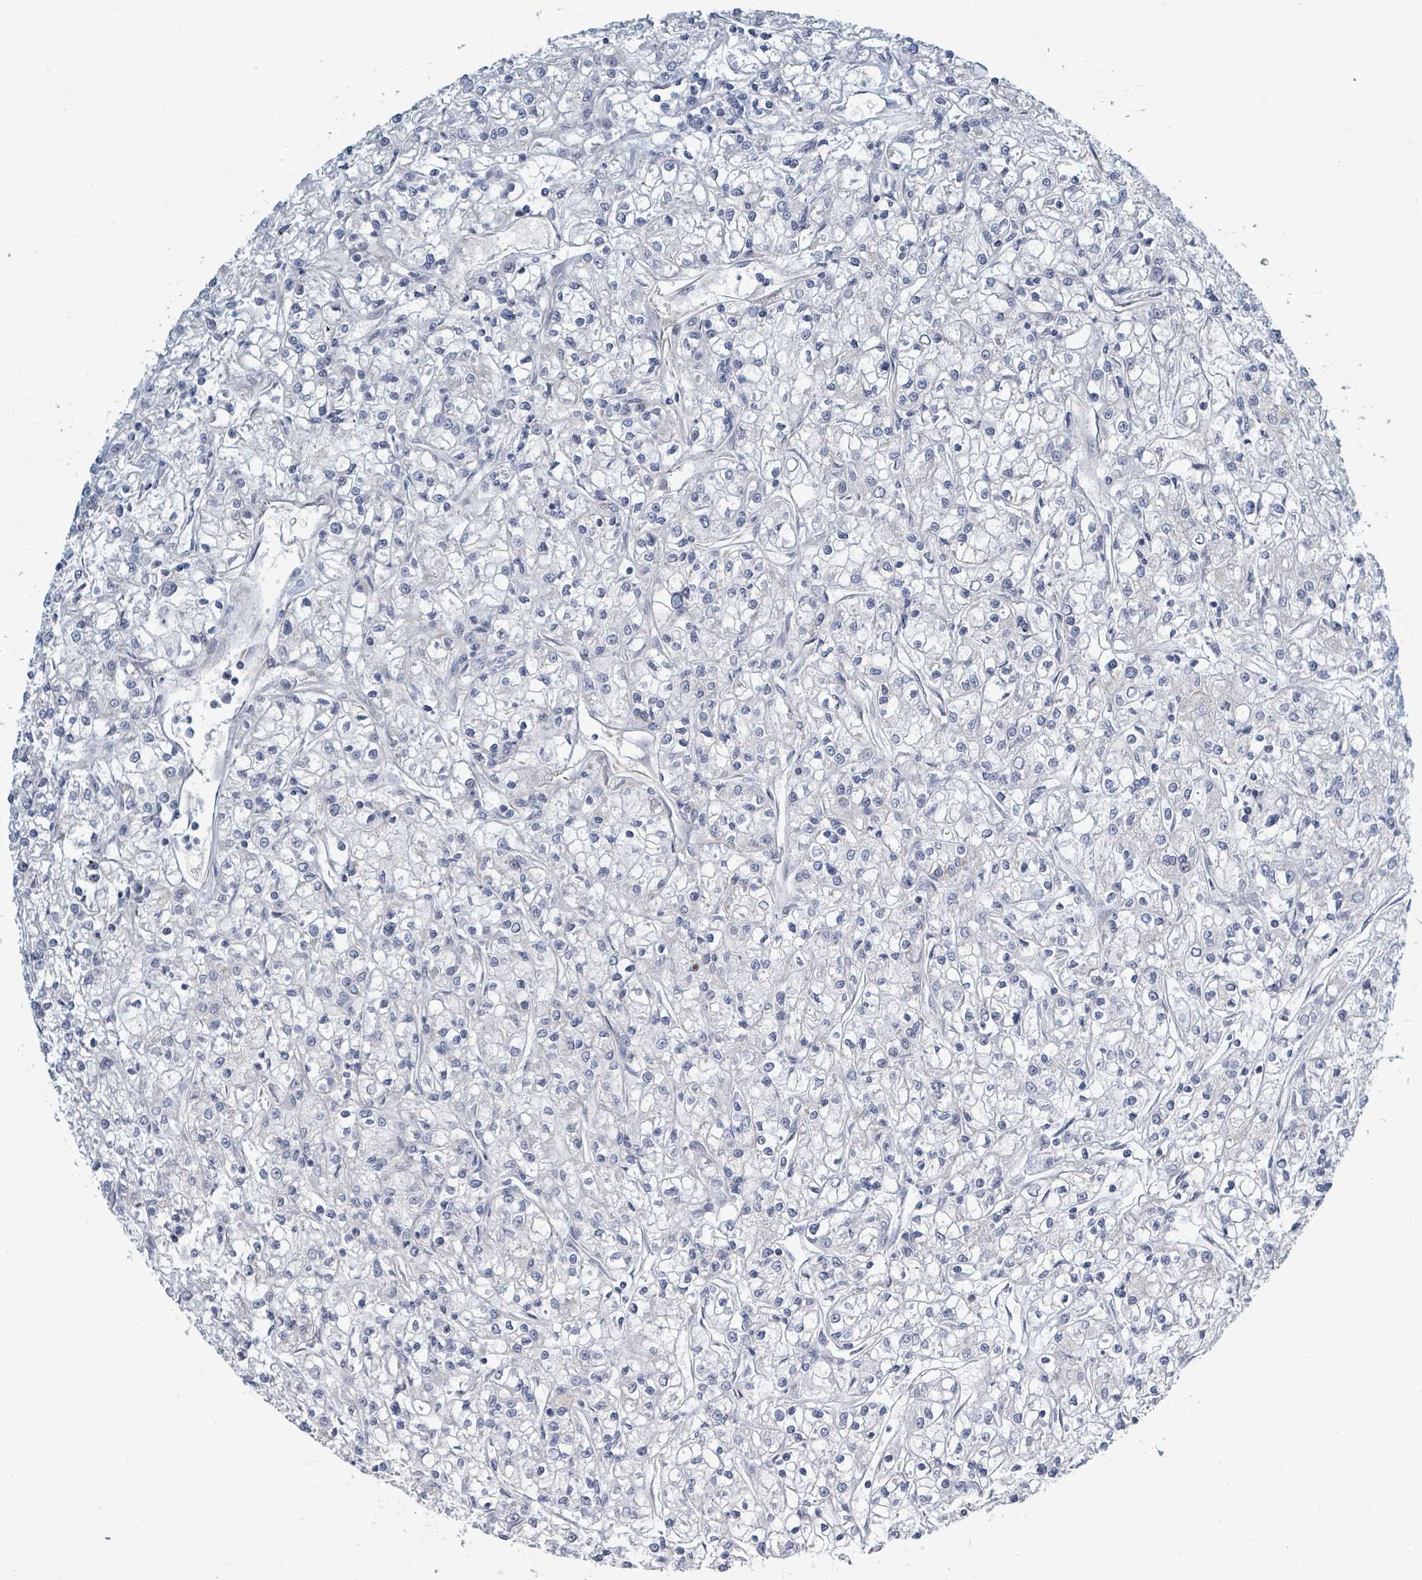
{"staining": {"intensity": "negative", "quantity": "none", "location": "none"}, "tissue": "renal cancer", "cell_type": "Tumor cells", "image_type": "cancer", "snomed": [{"axis": "morphology", "description": "Adenocarcinoma, NOS"}, {"axis": "topography", "description": "Kidney"}], "caption": "The image shows no staining of tumor cells in renal cancer (adenocarcinoma).", "gene": "RAB33B", "patient": {"sex": "female", "age": 59}}